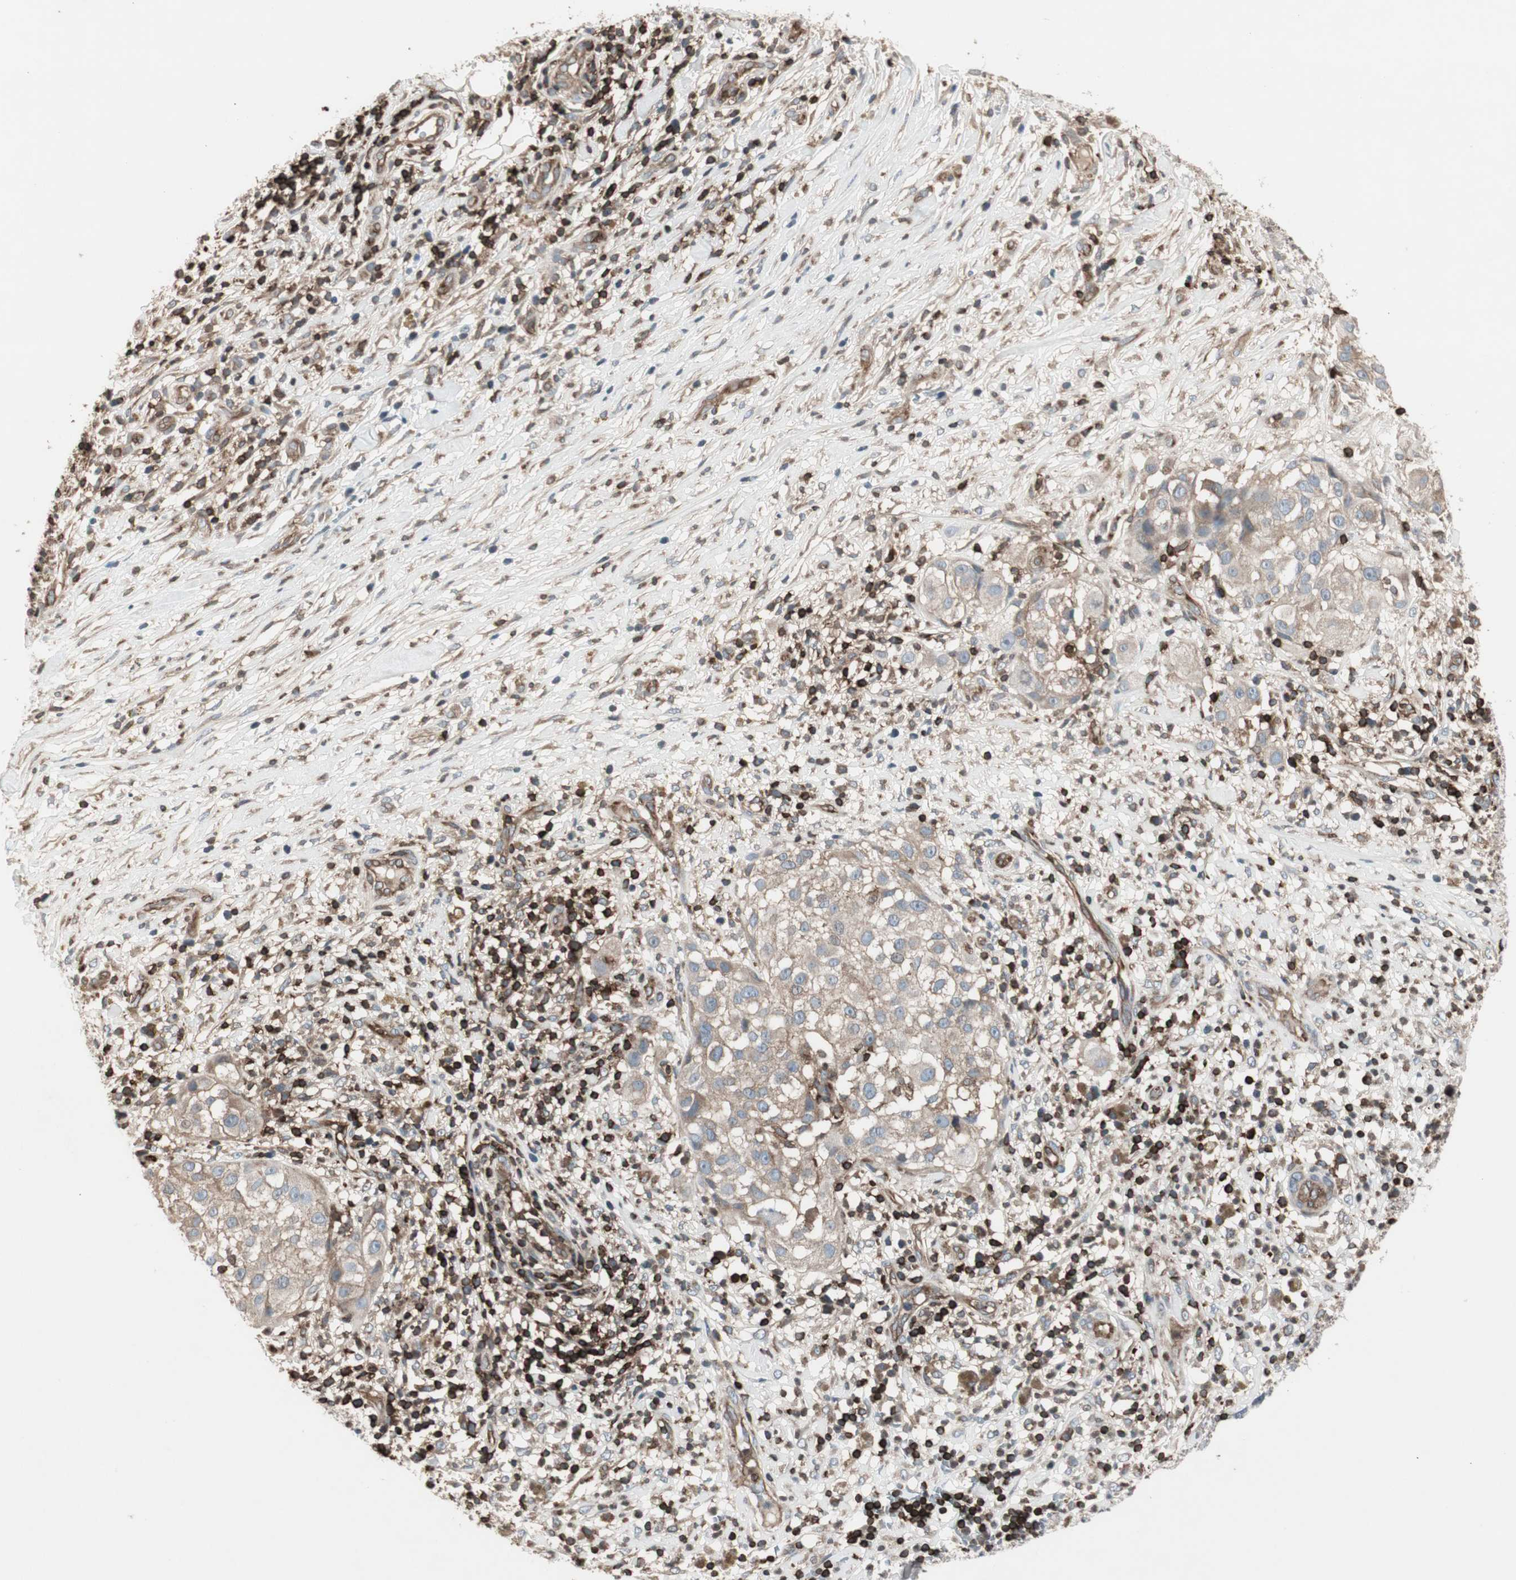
{"staining": {"intensity": "weak", "quantity": ">75%", "location": "cytoplasmic/membranous"}, "tissue": "melanoma", "cell_type": "Tumor cells", "image_type": "cancer", "snomed": [{"axis": "morphology", "description": "Necrosis, NOS"}, {"axis": "morphology", "description": "Malignant melanoma, NOS"}, {"axis": "topography", "description": "Skin"}], "caption": "Brown immunohistochemical staining in malignant melanoma reveals weak cytoplasmic/membranous expression in about >75% of tumor cells. Using DAB (brown) and hematoxylin (blue) stains, captured at high magnification using brightfield microscopy.", "gene": "ARHGEF1", "patient": {"sex": "female", "age": 87}}